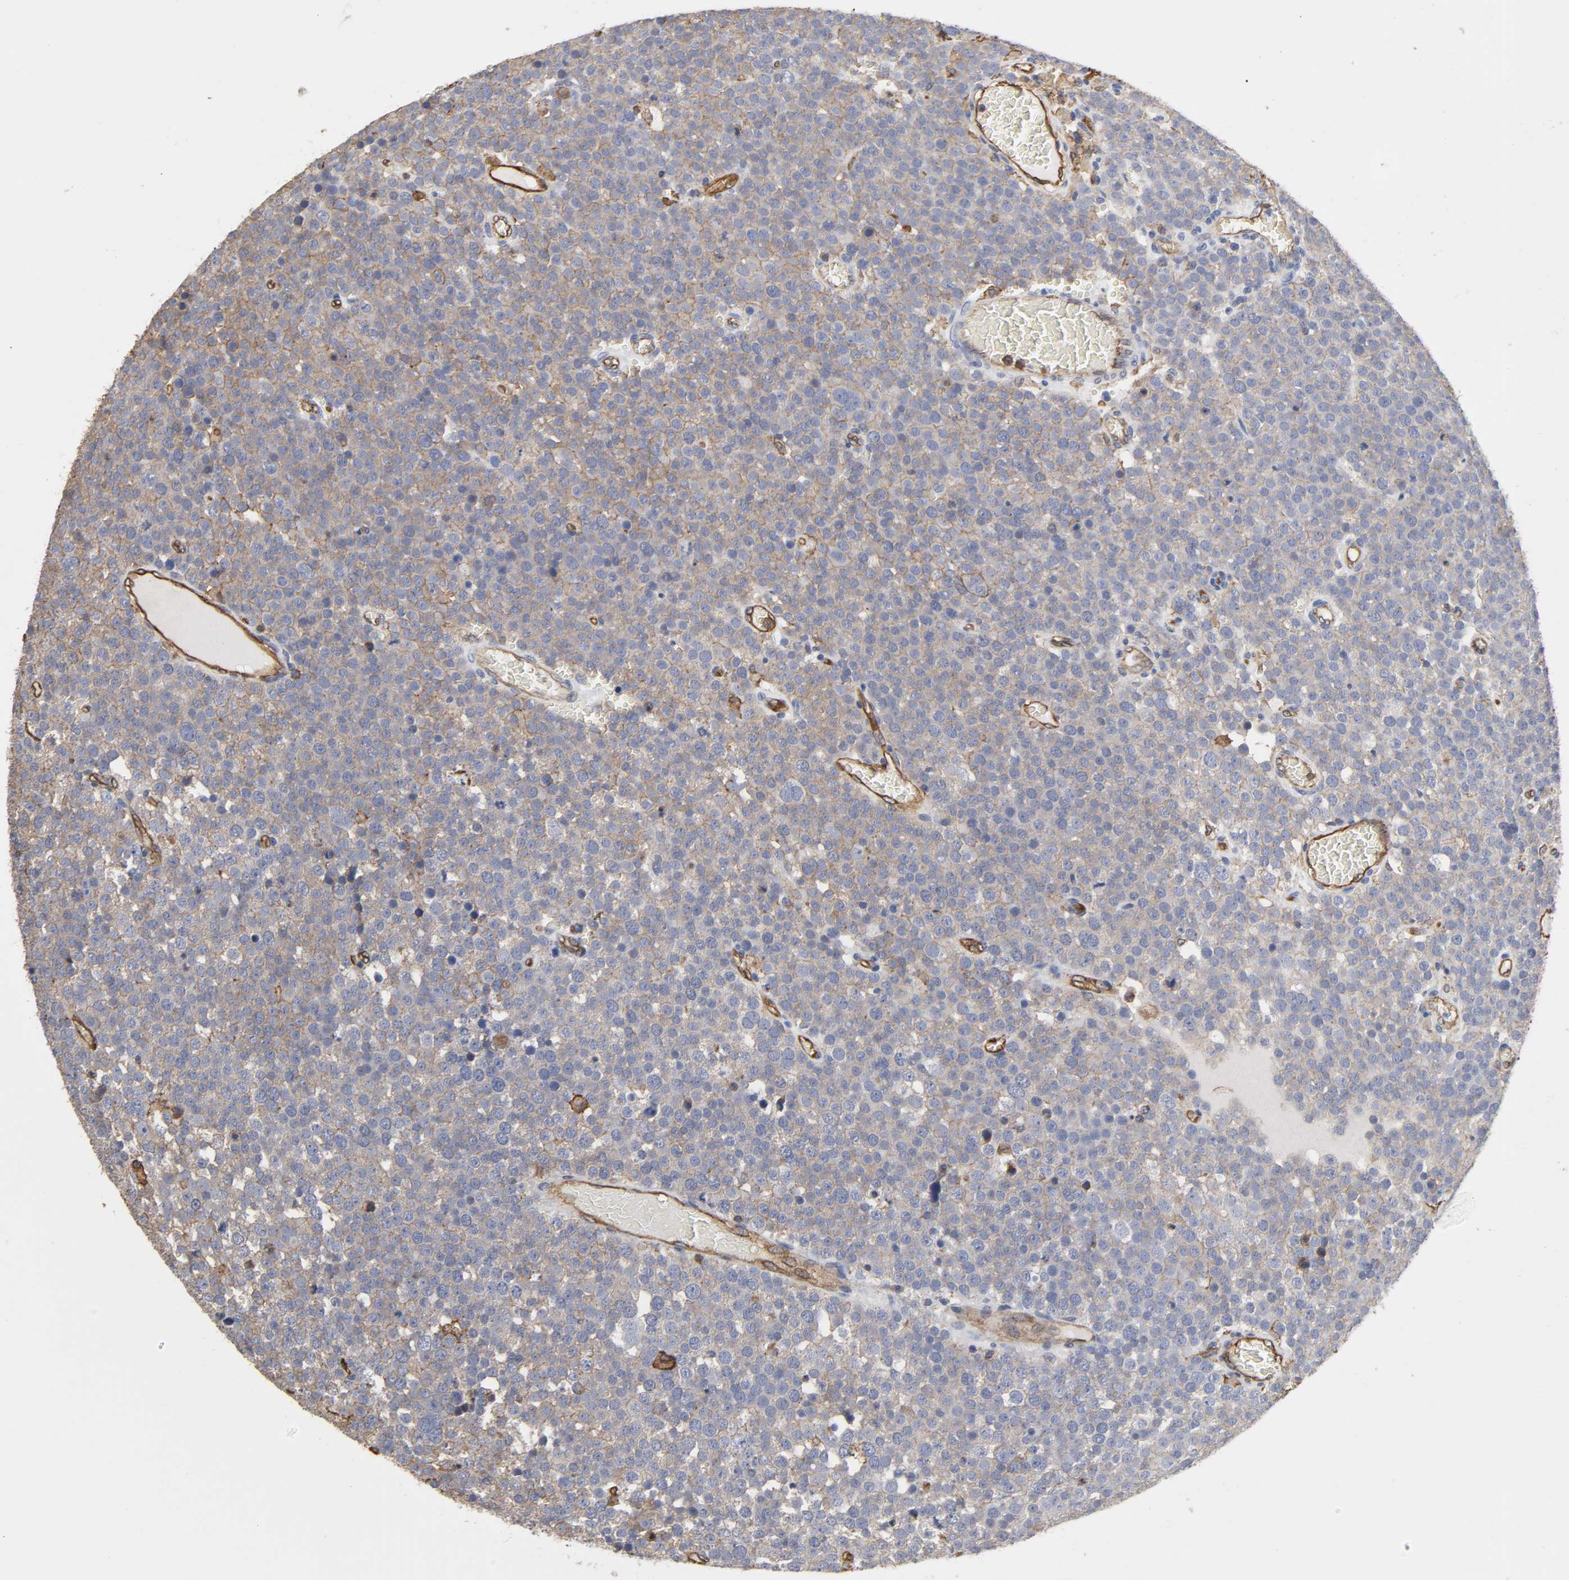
{"staining": {"intensity": "weak", "quantity": "25%-75%", "location": "cytoplasmic/membranous"}, "tissue": "testis cancer", "cell_type": "Tumor cells", "image_type": "cancer", "snomed": [{"axis": "morphology", "description": "Seminoma, NOS"}, {"axis": "topography", "description": "Testis"}], "caption": "A high-resolution photomicrograph shows IHC staining of testis seminoma, which reveals weak cytoplasmic/membranous staining in approximately 25%-75% of tumor cells.", "gene": "ANXA2", "patient": {"sex": "male", "age": 71}}